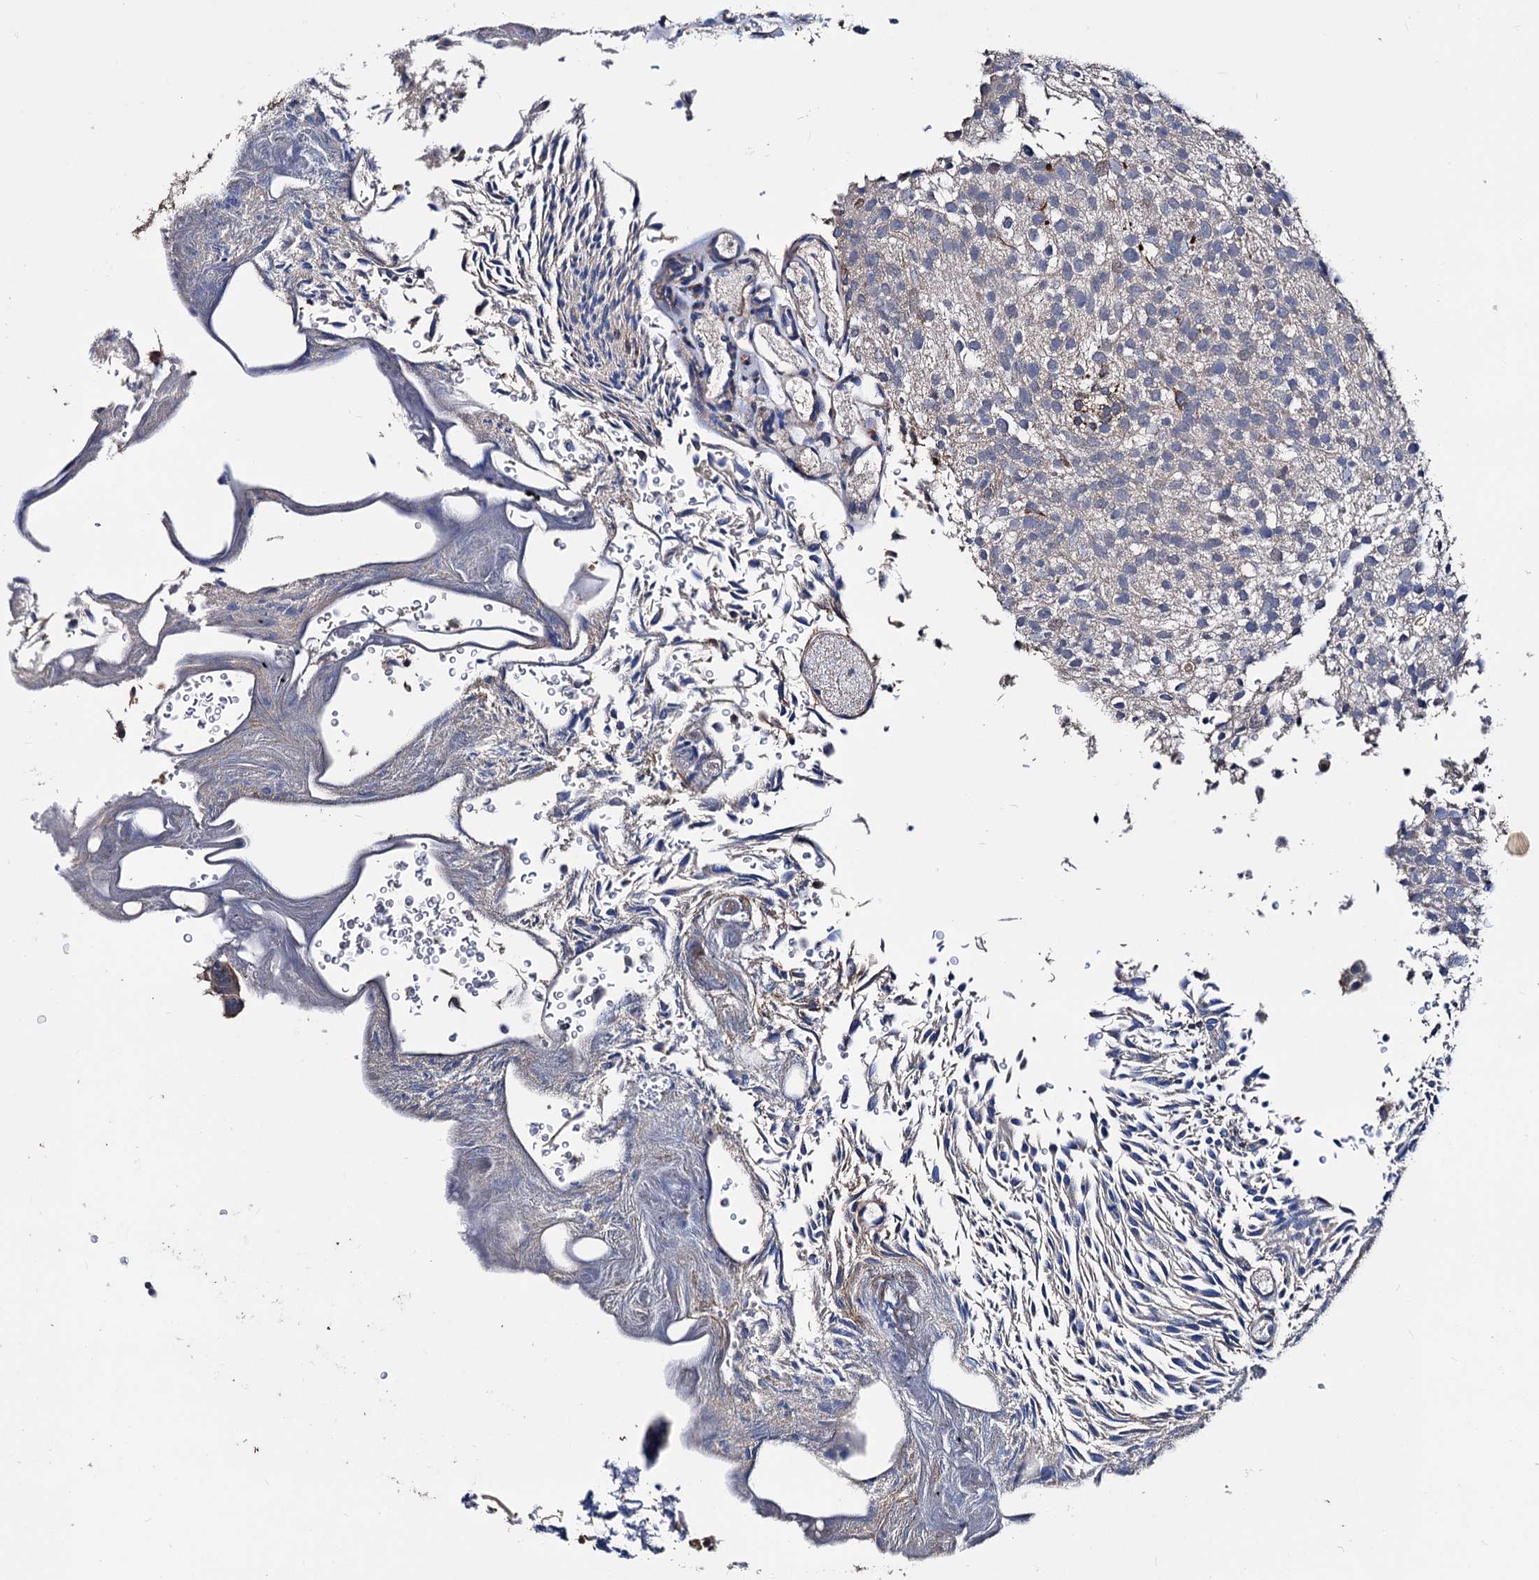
{"staining": {"intensity": "moderate", "quantity": "<25%", "location": "cytoplasmic/membranous"}, "tissue": "urothelial cancer", "cell_type": "Tumor cells", "image_type": "cancer", "snomed": [{"axis": "morphology", "description": "Urothelial carcinoma, Low grade"}, {"axis": "topography", "description": "Urinary bladder"}], "caption": "Immunohistochemical staining of human urothelial cancer exhibits low levels of moderate cytoplasmic/membranous expression in about <25% of tumor cells. (DAB IHC, brown staining for protein, blue staining for nuclei).", "gene": "AKAP11", "patient": {"sex": "male", "age": 78}}